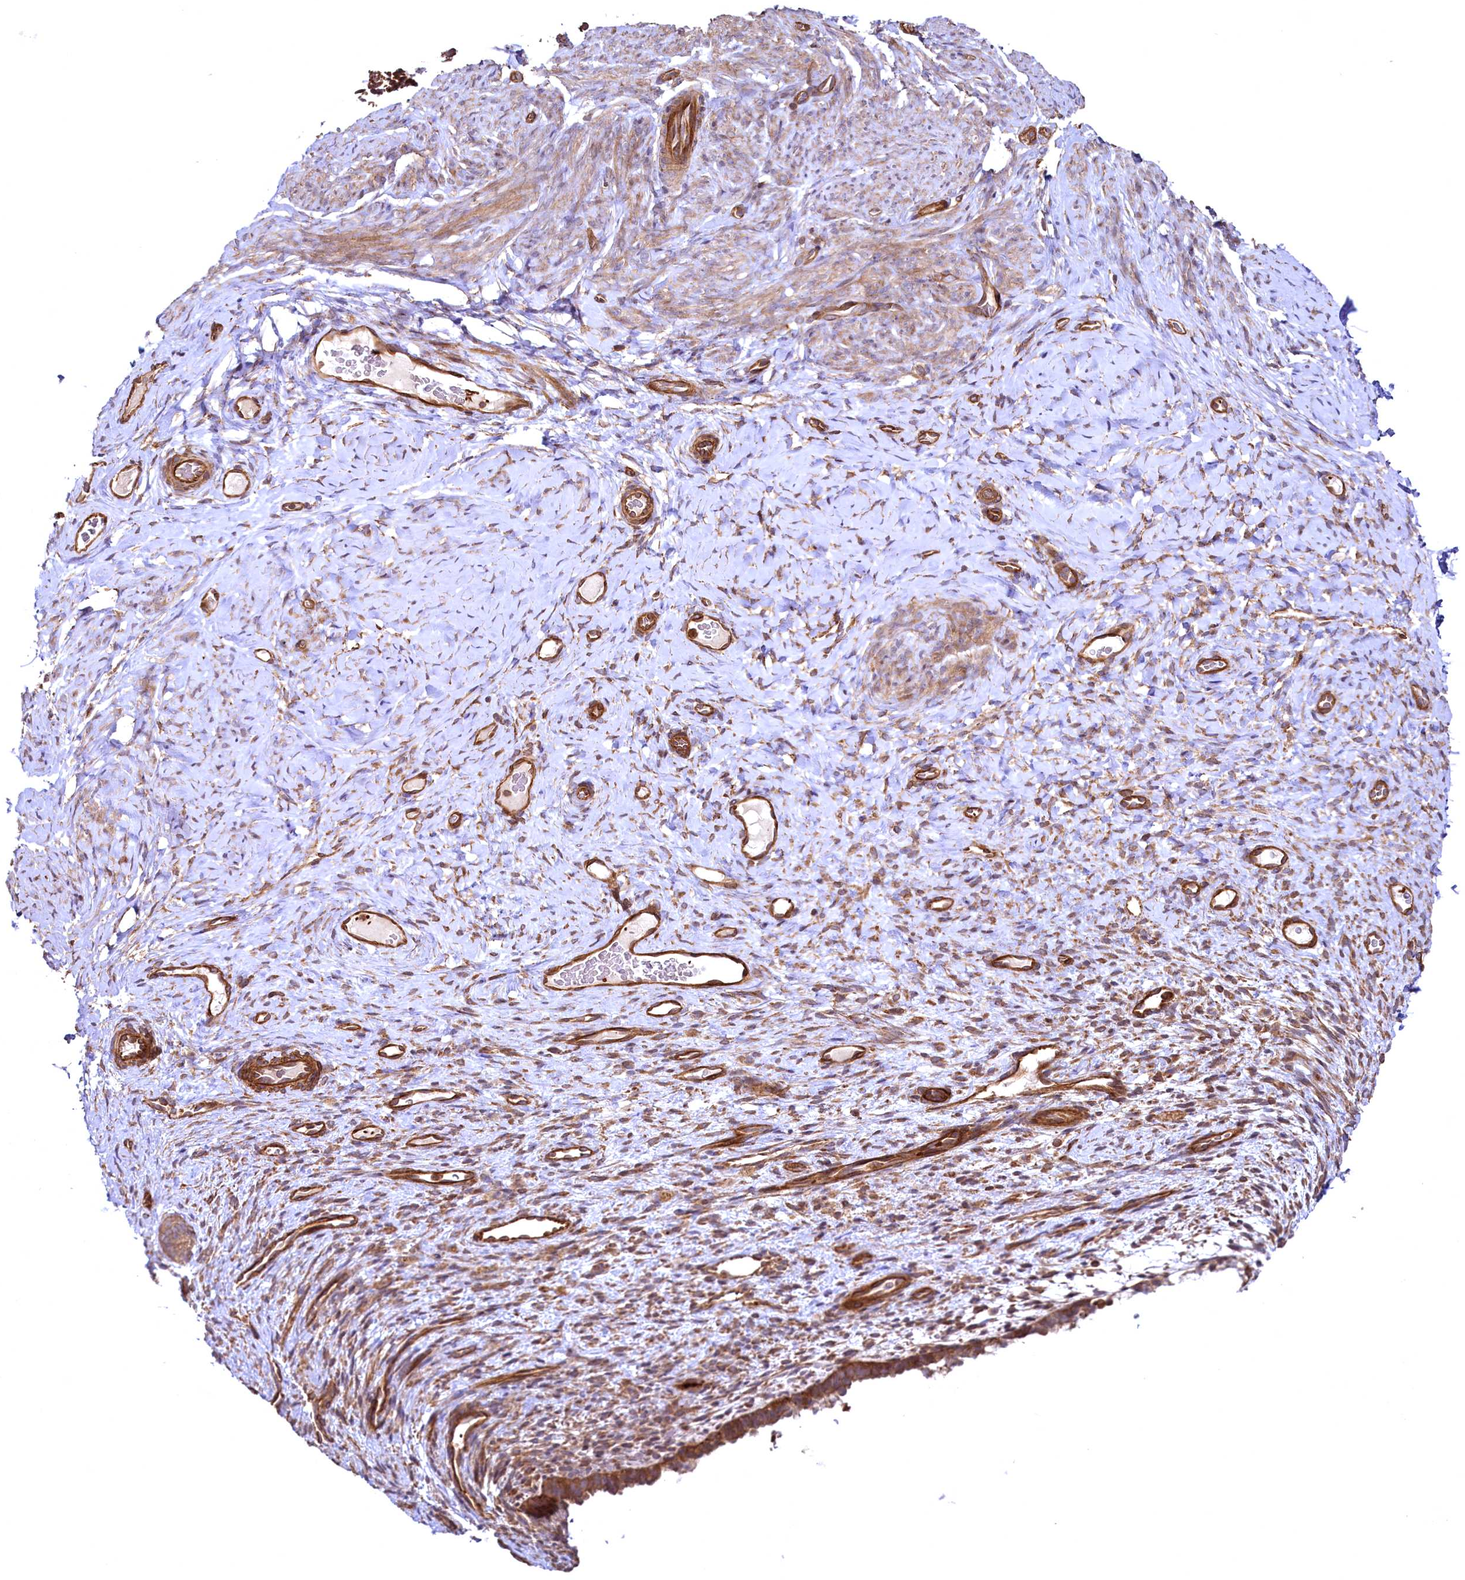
{"staining": {"intensity": "negative", "quantity": "none", "location": "none"}, "tissue": "endometrium", "cell_type": "Cells in endometrial stroma", "image_type": "normal", "snomed": [{"axis": "morphology", "description": "Normal tissue, NOS"}, {"axis": "topography", "description": "Endometrium"}], "caption": "Immunohistochemistry of benign endometrium reveals no staining in cells in endometrial stroma. (DAB (3,3'-diaminobenzidine) IHC with hematoxylin counter stain).", "gene": "SVIP", "patient": {"sex": "female", "age": 65}}